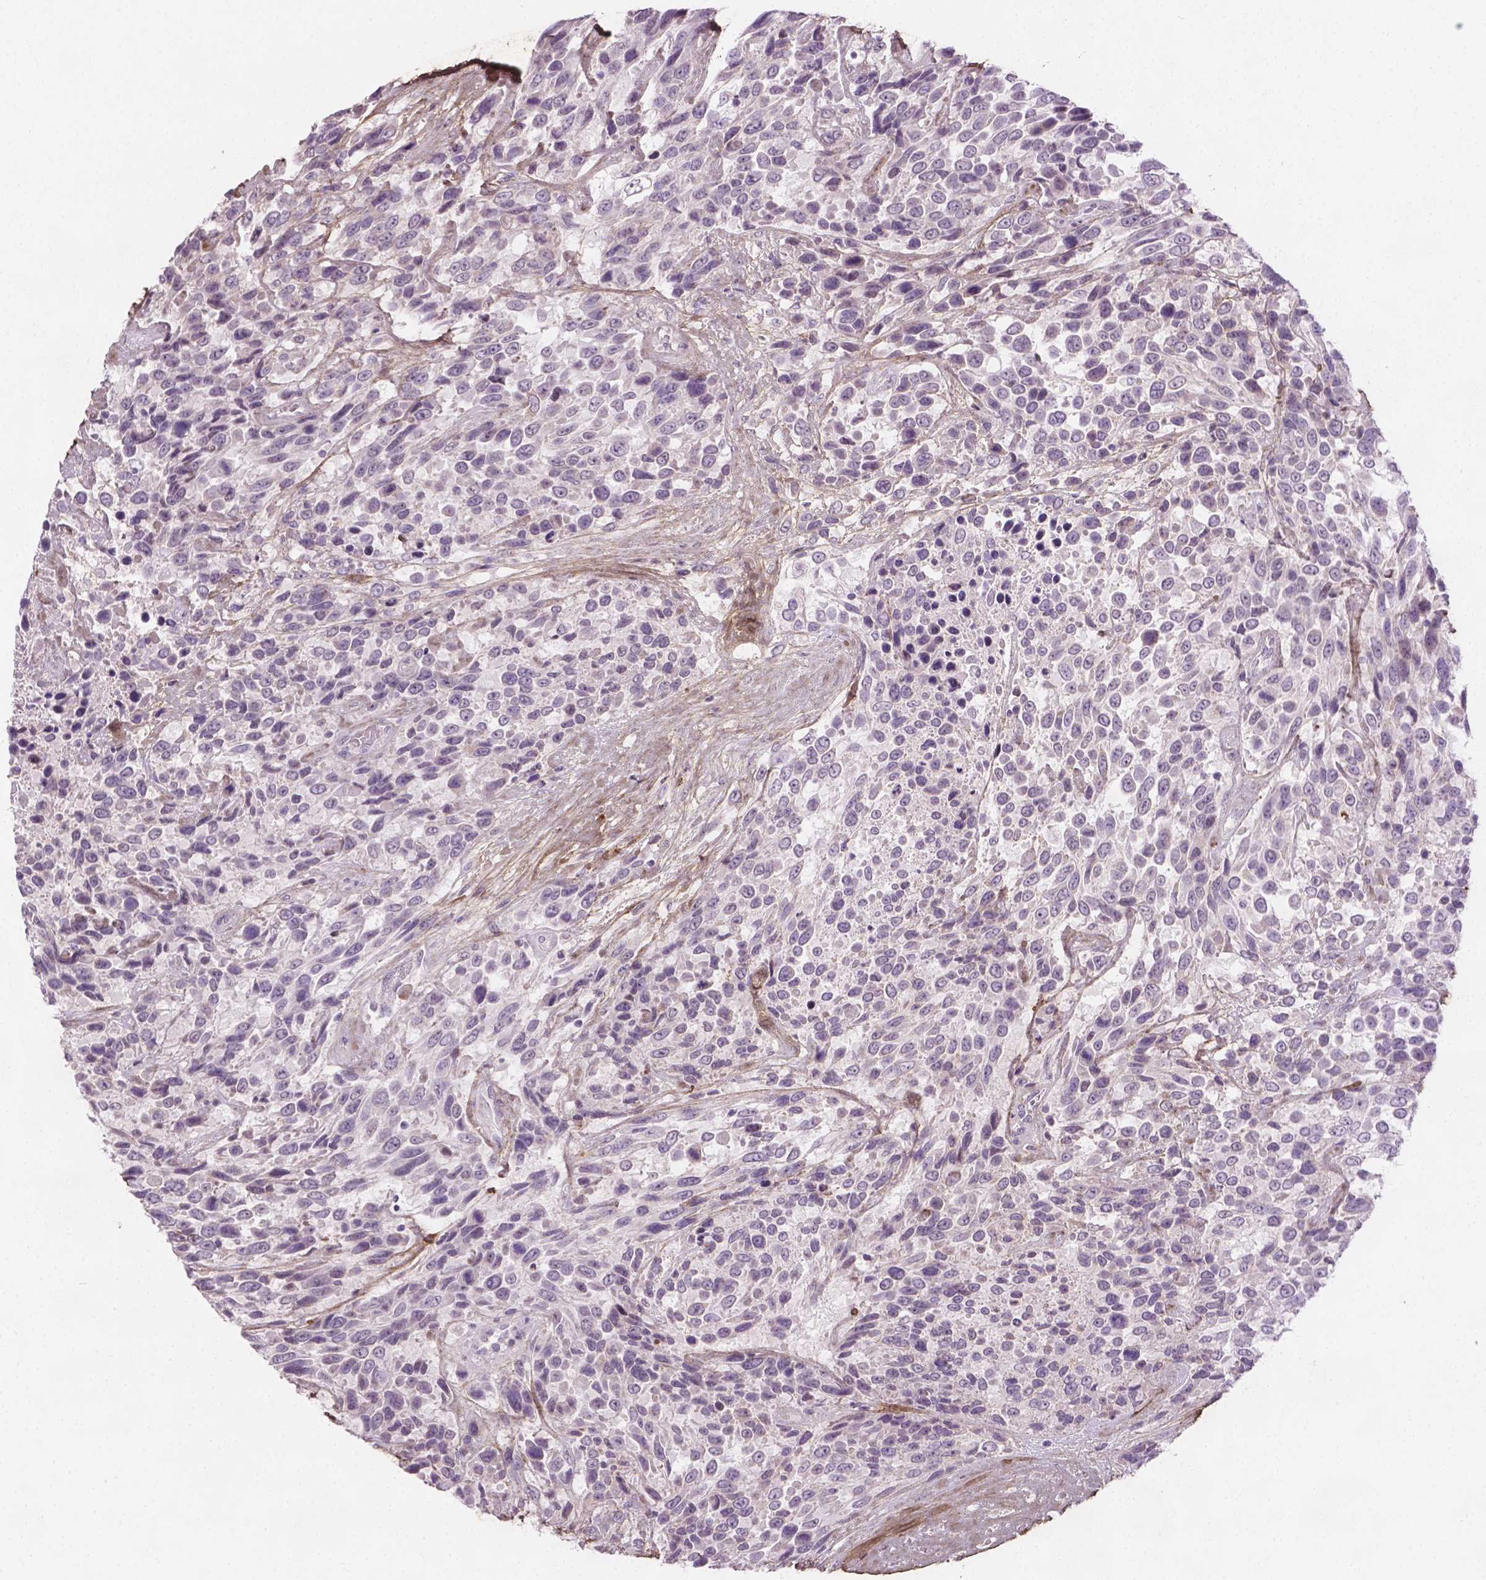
{"staining": {"intensity": "negative", "quantity": "none", "location": "none"}, "tissue": "urothelial cancer", "cell_type": "Tumor cells", "image_type": "cancer", "snomed": [{"axis": "morphology", "description": "Urothelial carcinoma, High grade"}, {"axis": "topography", "description": "Urinary bladder"}], "caption": "Tumor cells show no significant positivity in urothelial cancer.", "gene": "DLG2", "patient": {"sex": "female", "age": 70}}